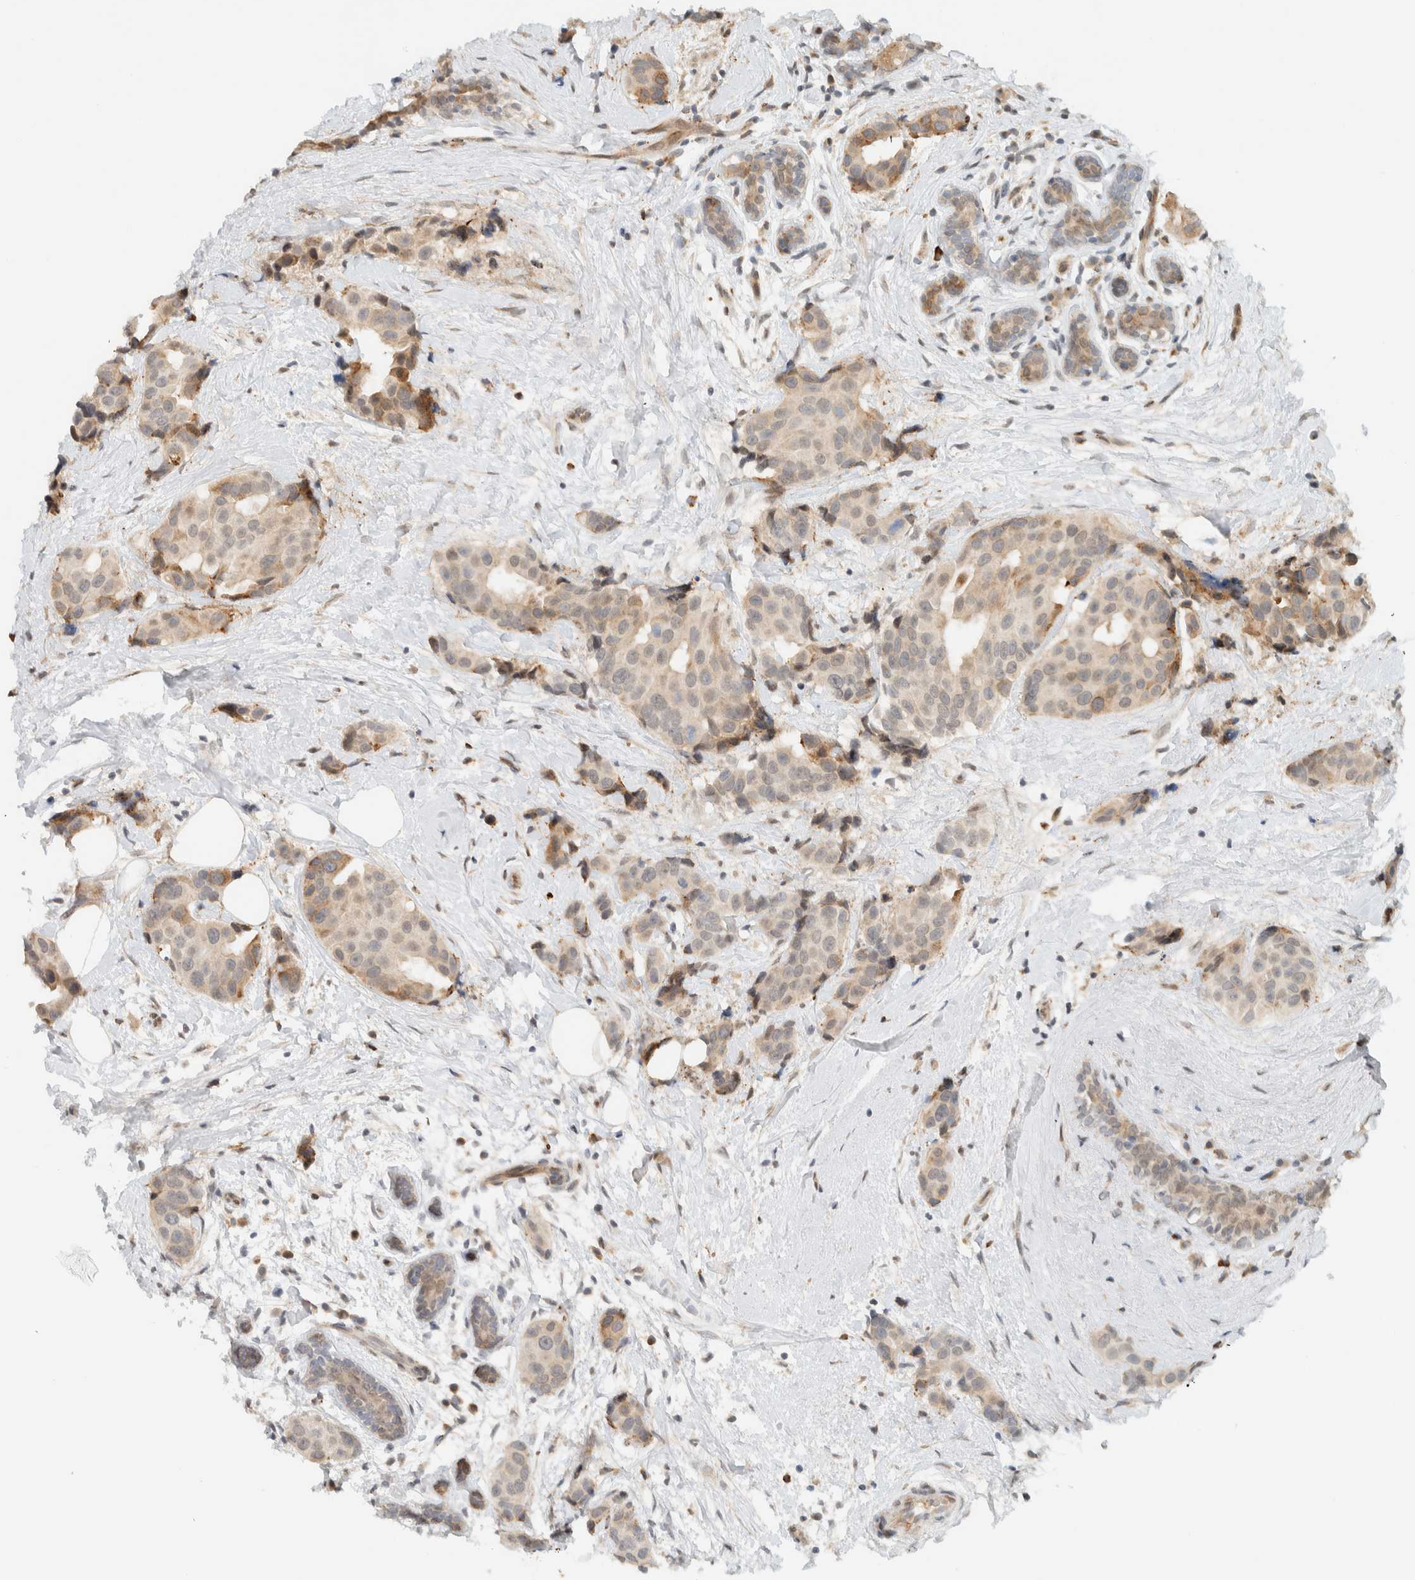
{"staining": {"intensity": "weak", "quantity": "<25%", "location": "cytoplasmic/membranous"}, "tissue": "breast cancer", "cell_type": "Tumor cells", "image_type": "cancer", "snomed": [{"axis": "morphology", "description": "Normal tissue, NOS"}, {"axis": "morphology", "description": "Duct carcinoma"}, {"axis": "topography", "description": "Breast"}], "caption": "Protein analysis of invasive ductal carcinoma (breast) exhibits no significant positivity in tumor cells. (Immunohistochemistry (ihc), brightfield microscopy, high magnification).", "gene": "ITPRID1", "patient": {"sex": "female", "age": 39}}